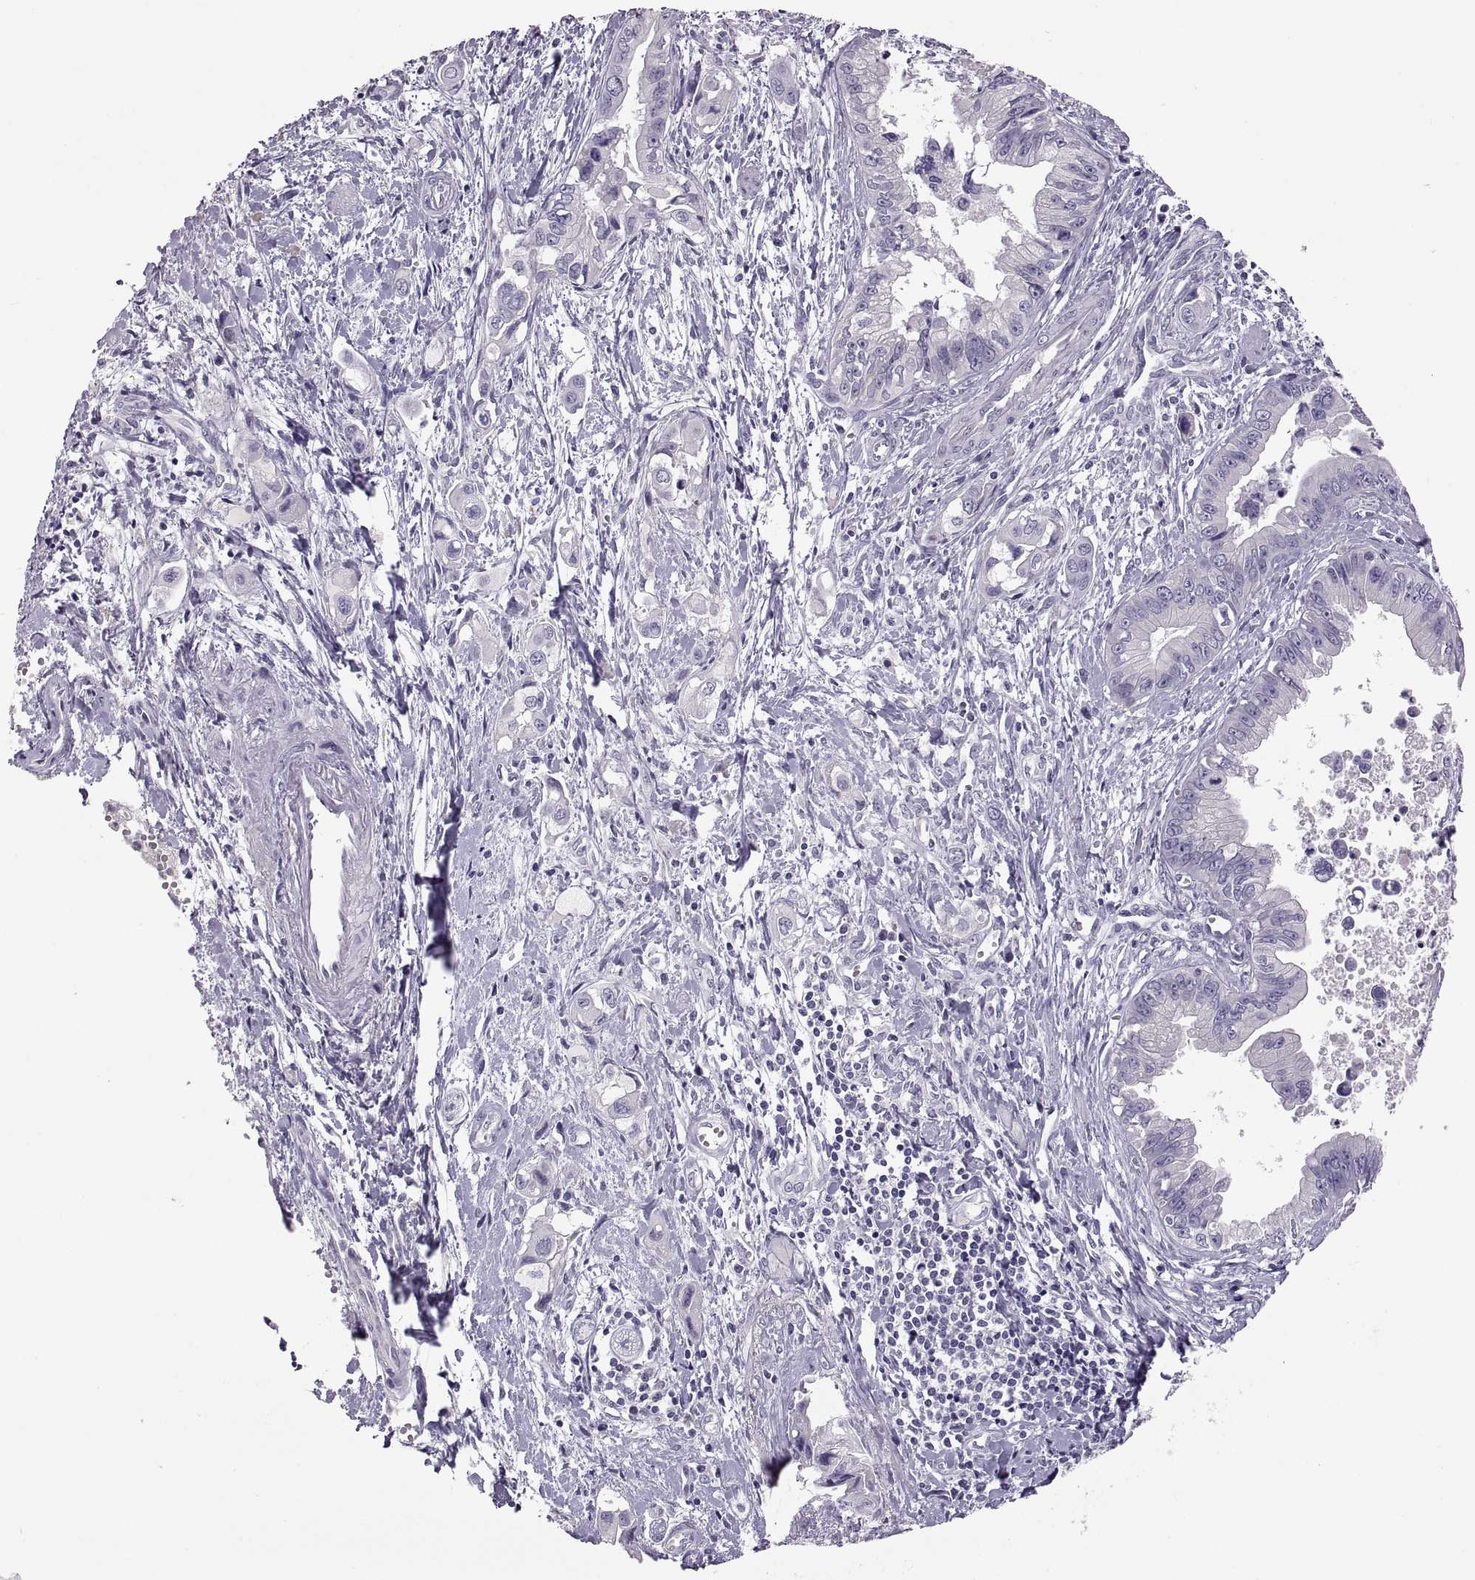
{"staining": {"intensity": "negative", "quantity": "none", "location": "none"}, "tissue": "pancreatic cancer", "cell_type": "Tumor cells", "image_type": "cancer", "snomed": [{"axis": "morphology", "description": "Adenocarcinoma, NOS"}, {"axis": "topography", "description": "Pancreas"}], "caption": "IHC photomicrograph of human adenocarcinoma (pancreatic) stained for a protein (brown), which shows no positivity in tumor cells. (DAB (3,3'-diaminobenzidine) IHC visualized using brightfield microscopy, high magnification).", "gene": "TBX19", "patient": {"sex": "male", "age": 60}}